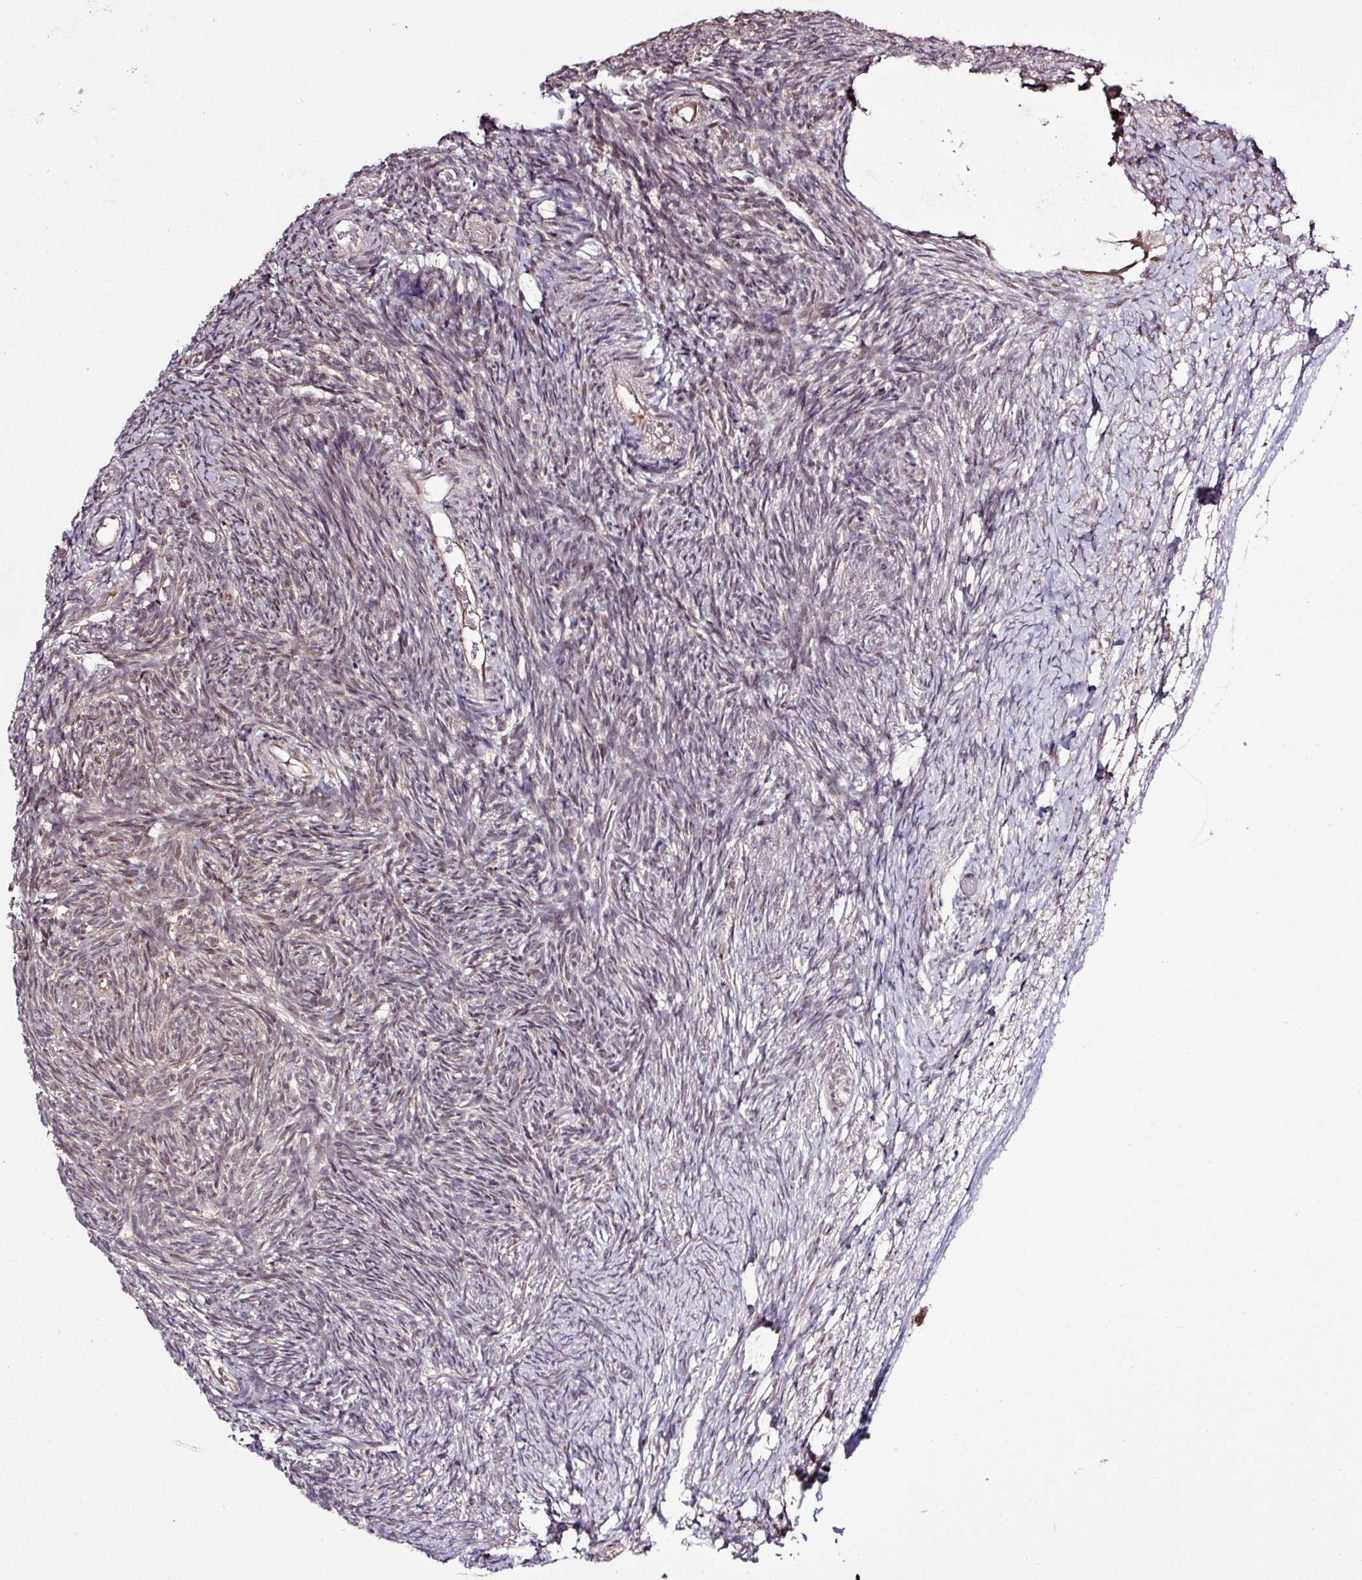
{"staining": {"intensity": "moderate", "quantity": ">75%", "location": "cytoplasmic/membranous,nuclear"}, "tissue": "ovary", "cell_type": "Follicle cells", "image_type": "normal", "snomed": [{"axis": "morphology", "description": "Normal tissue, NOS"}, {"axis": "topography", "description": "Ovary"}], "caption": "An image of human ovary stained for a protein displays moderate cytoplasmic/membranous,nuclear brown staining in follicle cells. (Stains: DAB (3,3'-diaminobenzidine) in brown, nuclei in blue, Microscopy: brightfield microscopy at high magnification).", "gene": "ITPKC", "patient": {"sex": "female", "age": 39}}